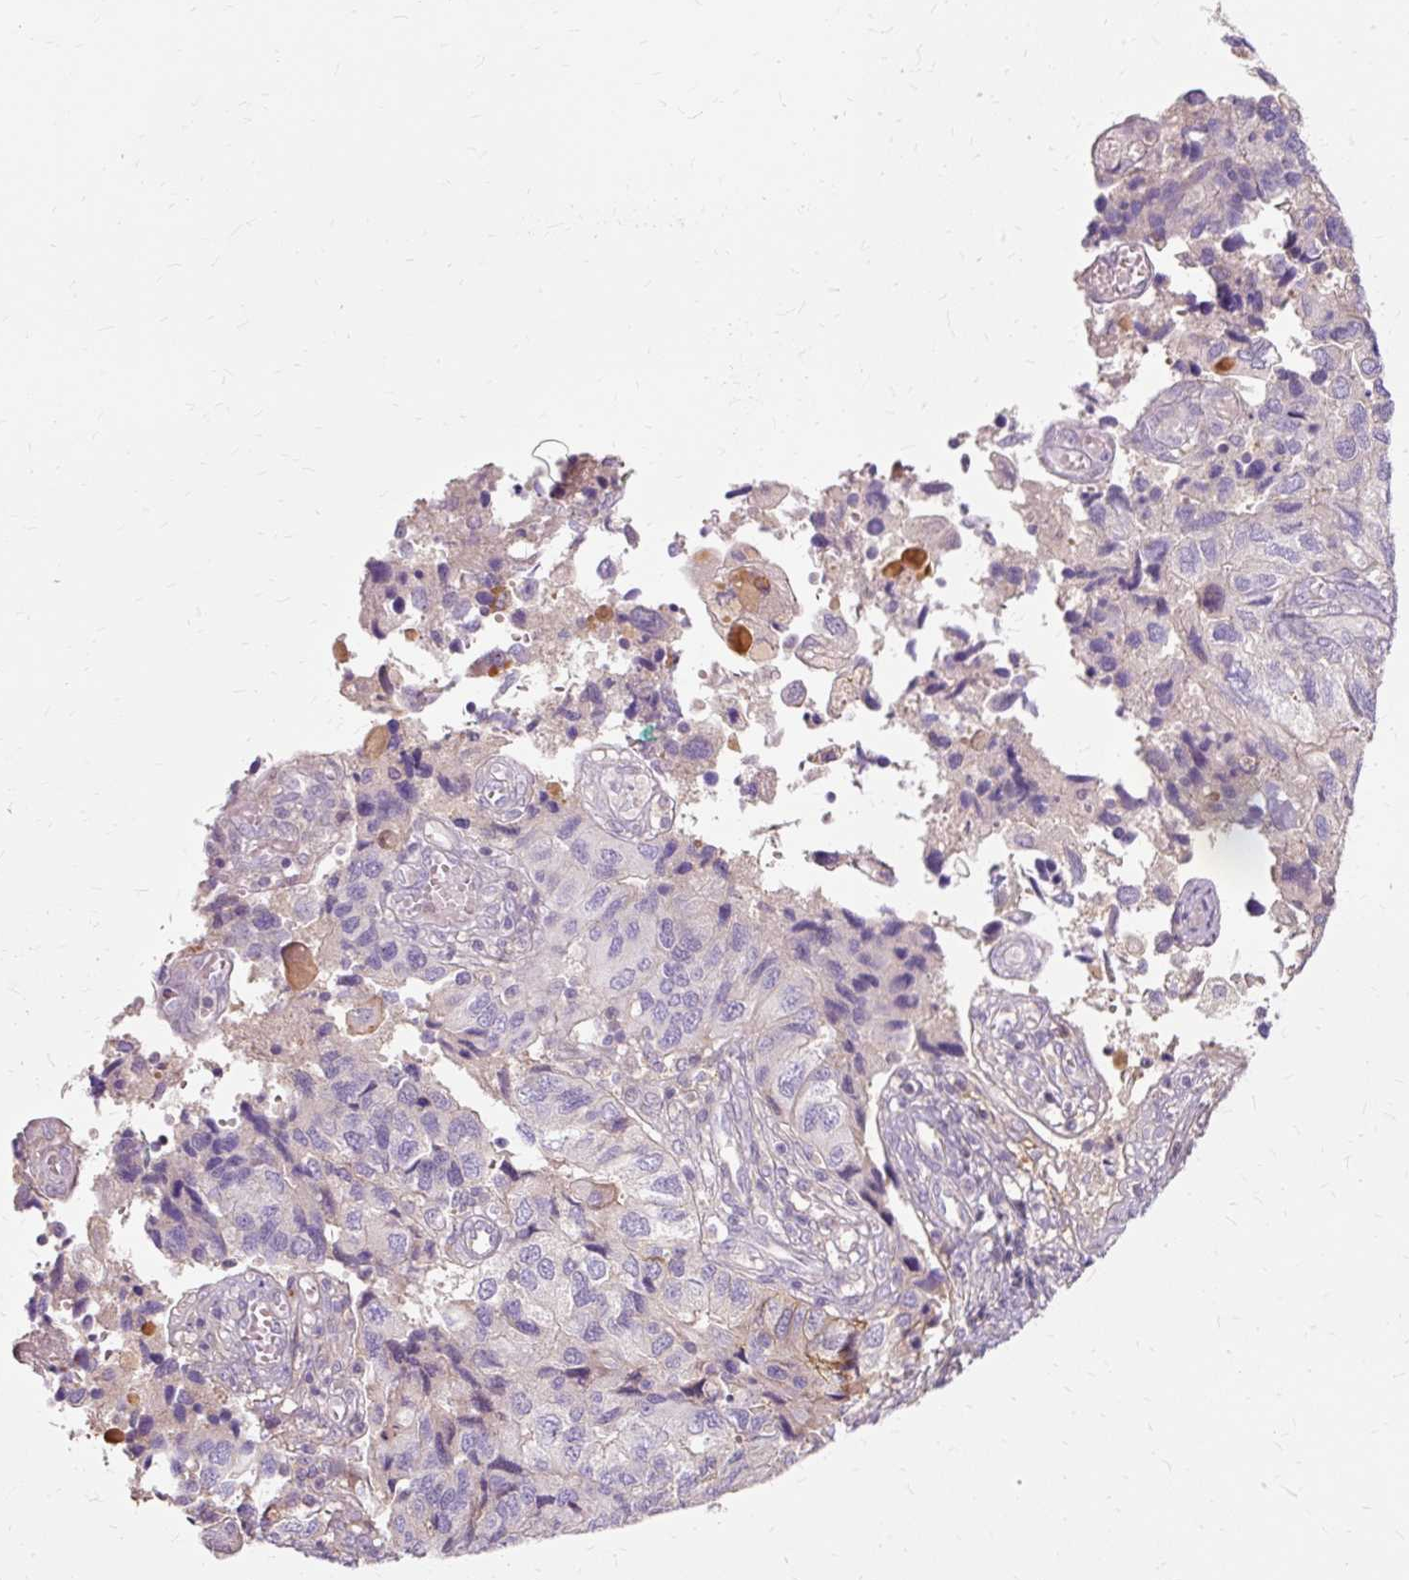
{"staining": {"intensity": "negative", "quantity": "none", "location": "none"}, "tissue": "endometrial cancer", "cell_type": "Tumor cells", "image_type": "cancer", "snomed": [{"axis": "morphology", "description": "Carcinoma, NOS"}, {"axis": "topography", "description": "Uterus"}], "caption": "Image shows no protein positivity in tumor cells of endometrial cancer (carcinoma) tissue.", "gene": "TSPAN8", "patient": {"sex": "female", "age": 76}}